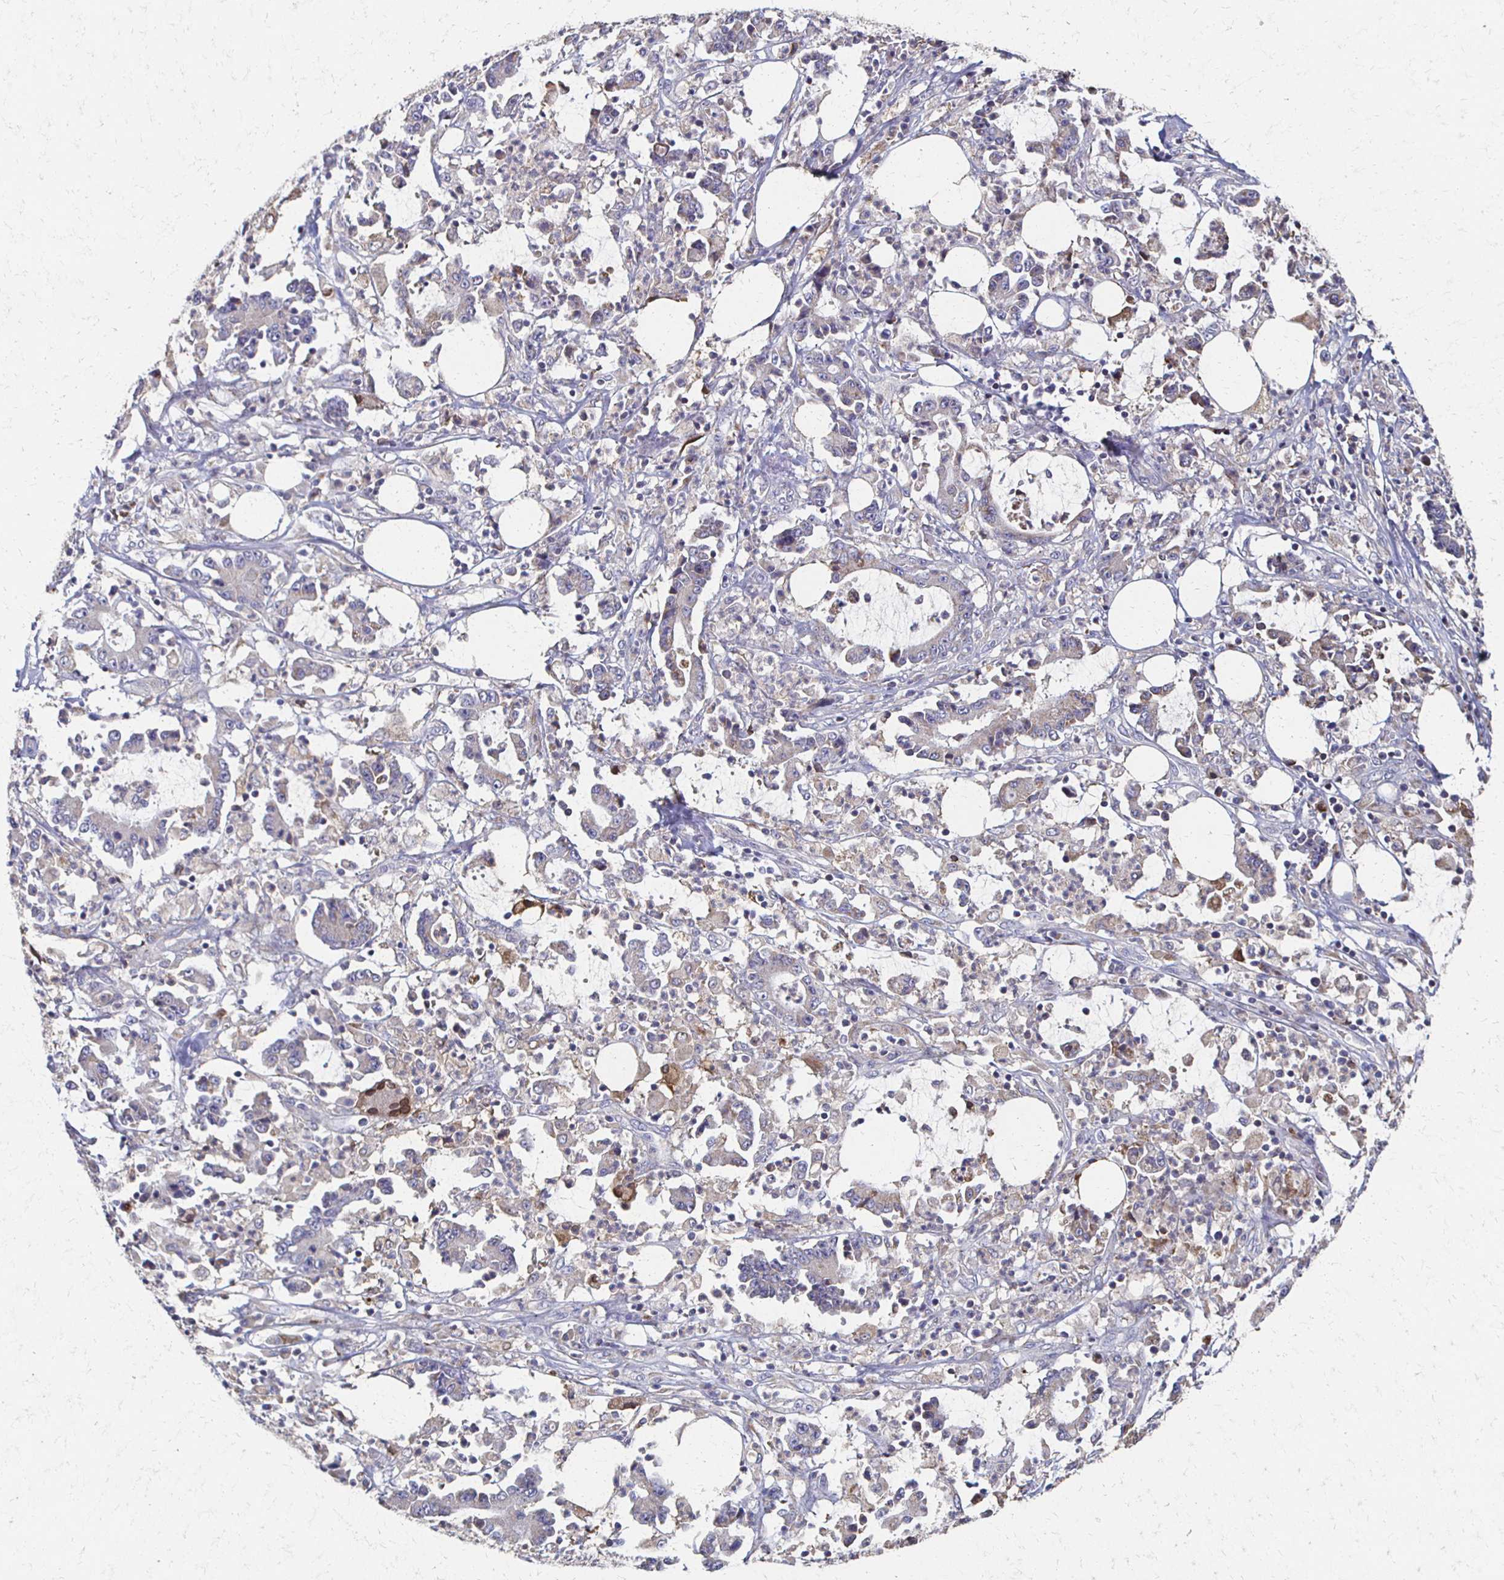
{"staining": {"intensity": "weak", "quantity": "<25%", "location": "cytoplasmic/membranous"}, "tissue": "stomach cancer", "cell_type": "Tumor cells", "image_type": "cancer", "snomed": [{"axis": "morphology", "description": "Adenocarcinoma, NOS"}, {"axis": "topography", "description": "Stomach, upper"}], "caption": "Tumor cells show no significant protein positivity in adenocarcinoma (stomach).", "gene": "CX3CR1", "patient": {"sex": "male", "age": 68}}